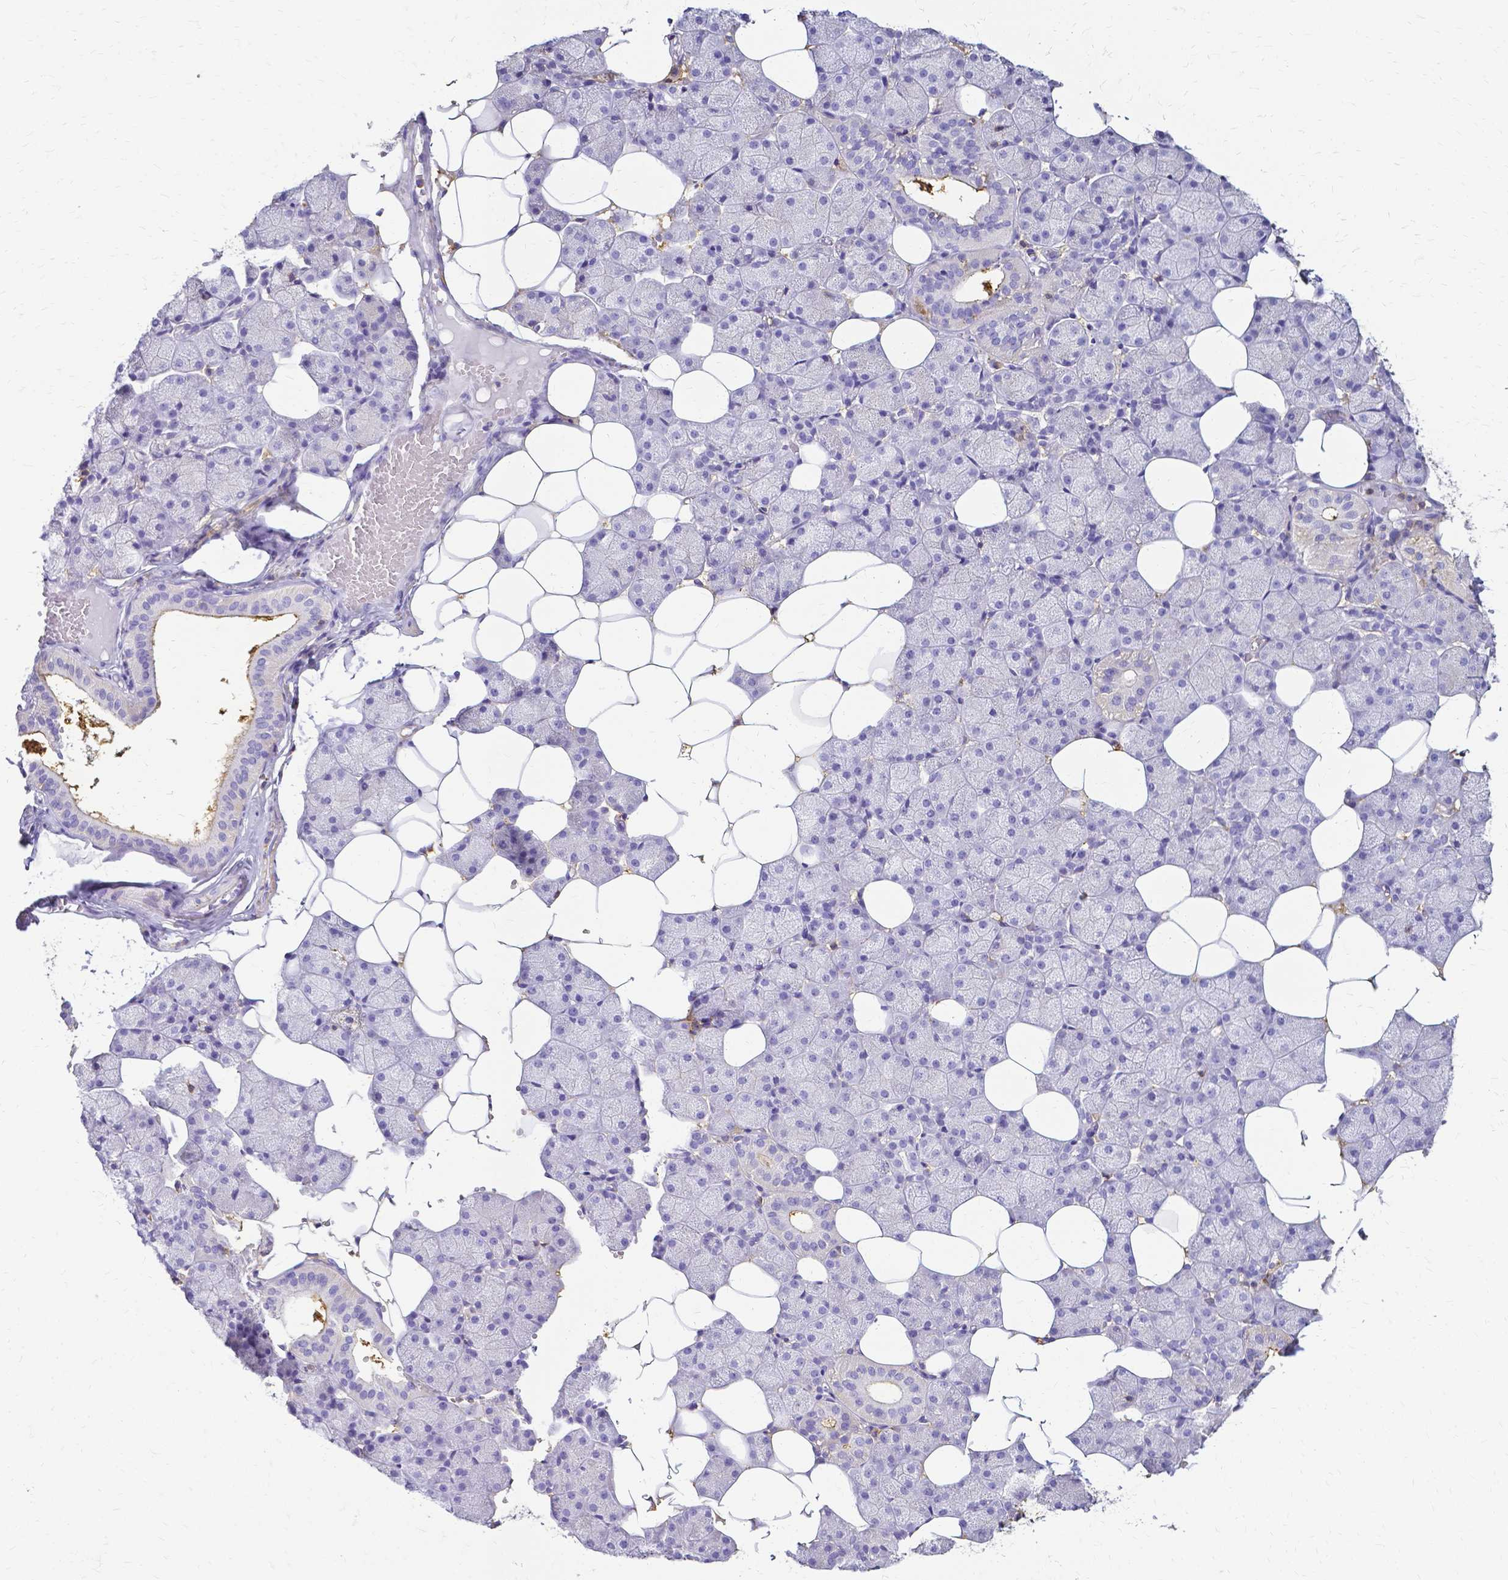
{"staining": {"intensity": "moderate", "quantity": "<25%", "location": "cytoplasmic/membranous"}, "tissue": "salivary gland", "cell_type": "Glandular cells", "image_type": "normal", "snomed": [{"axis": "morphology", "description": "Normal tissue, NOS"}, {"axis": "topography", "description": "Salivary gland"}], "caption": "This image demonstrates unremarkable salivary gland stained with IHC to label a protein in brown. The cytoplasmic/membranous of glandular cells show moderate positivity for the protein. Nuclei are counter-stained blue.", "gene": "HSPA12A", "patient": {"sex": "male", "age": 38}}